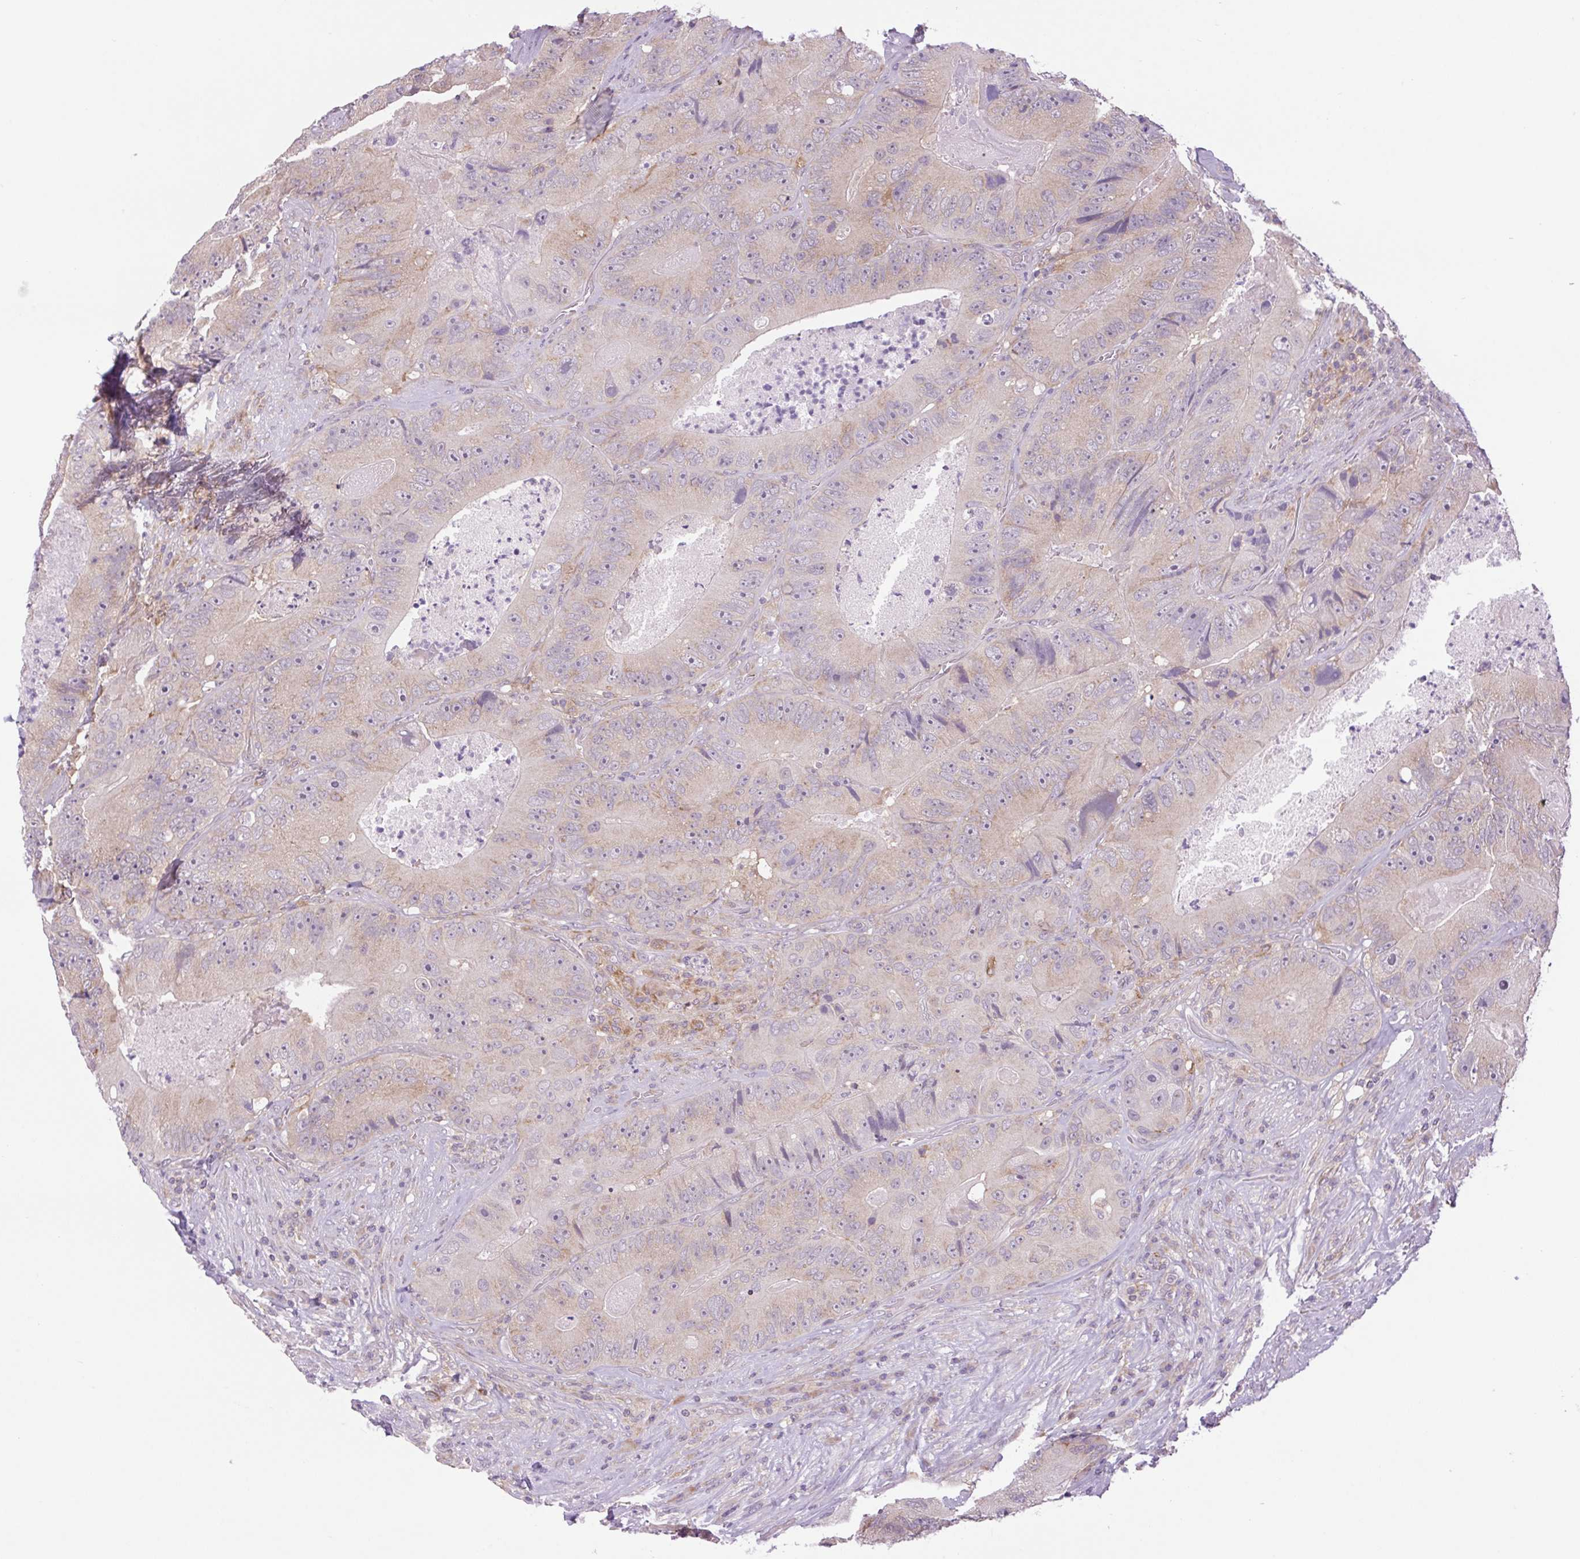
{"staining": {"intensity": "negative", "quantity": "none", "location": "none"}, "tissue": "colorectal cancer", "cell_type": "Tumor cells", "image_type": "cancer", "snomed": [{"axis": "morphology", "description": "Adenocarcinoma, NOS"}, {"axis": "topography", "description": "Colon"}], "caption": "This is an IHC histopathology image of human colorectal cancer (adenocarcinoma). There is no positivity in tumor cells.", "gene": "MINK1", "patient": {"sex": "female", "age": 86}}